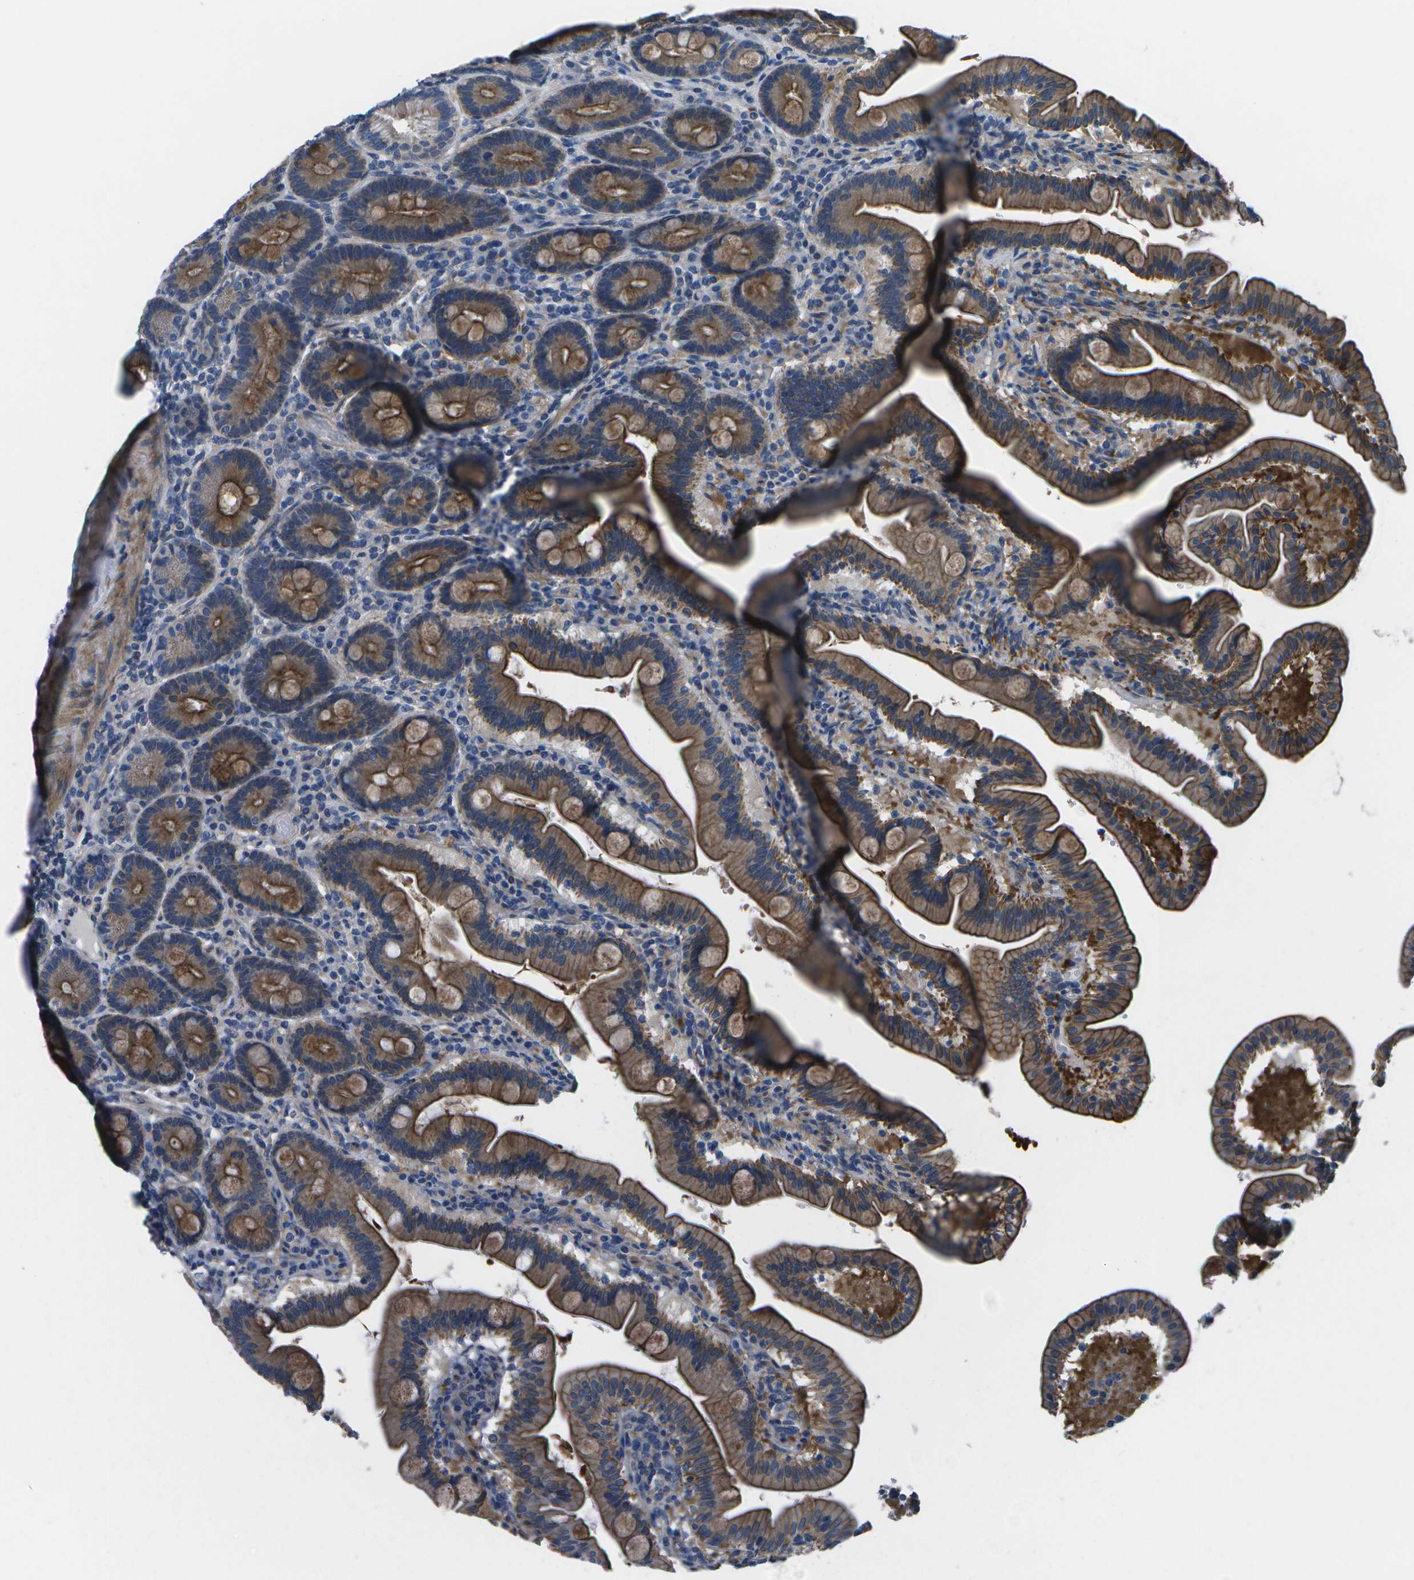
{"staining": {"intensity": "strong", "quantity": ">75%", "location": "cytoplasmic/membranous"}, "tissue": "duodenum", "cell_type": "Glandular cells", "image_type": "normal", "snomed": [{"axis": "morphology", "description": "Normal tissue, NOS"}, {"axis": "topography", "description": "Duodenum"}], "caption": "Duodenum stained with DAB (3,3'-diaminobenzidine) immunohistochemistry (IHC) shows high levels of strong cytoplasmic/membranous staining in about >75% of glandular cells. (DAB IHC with brightfield microscopy, high magnification).", "gene": "P3H1", "patient": {"sex": "male", "age": 54}}